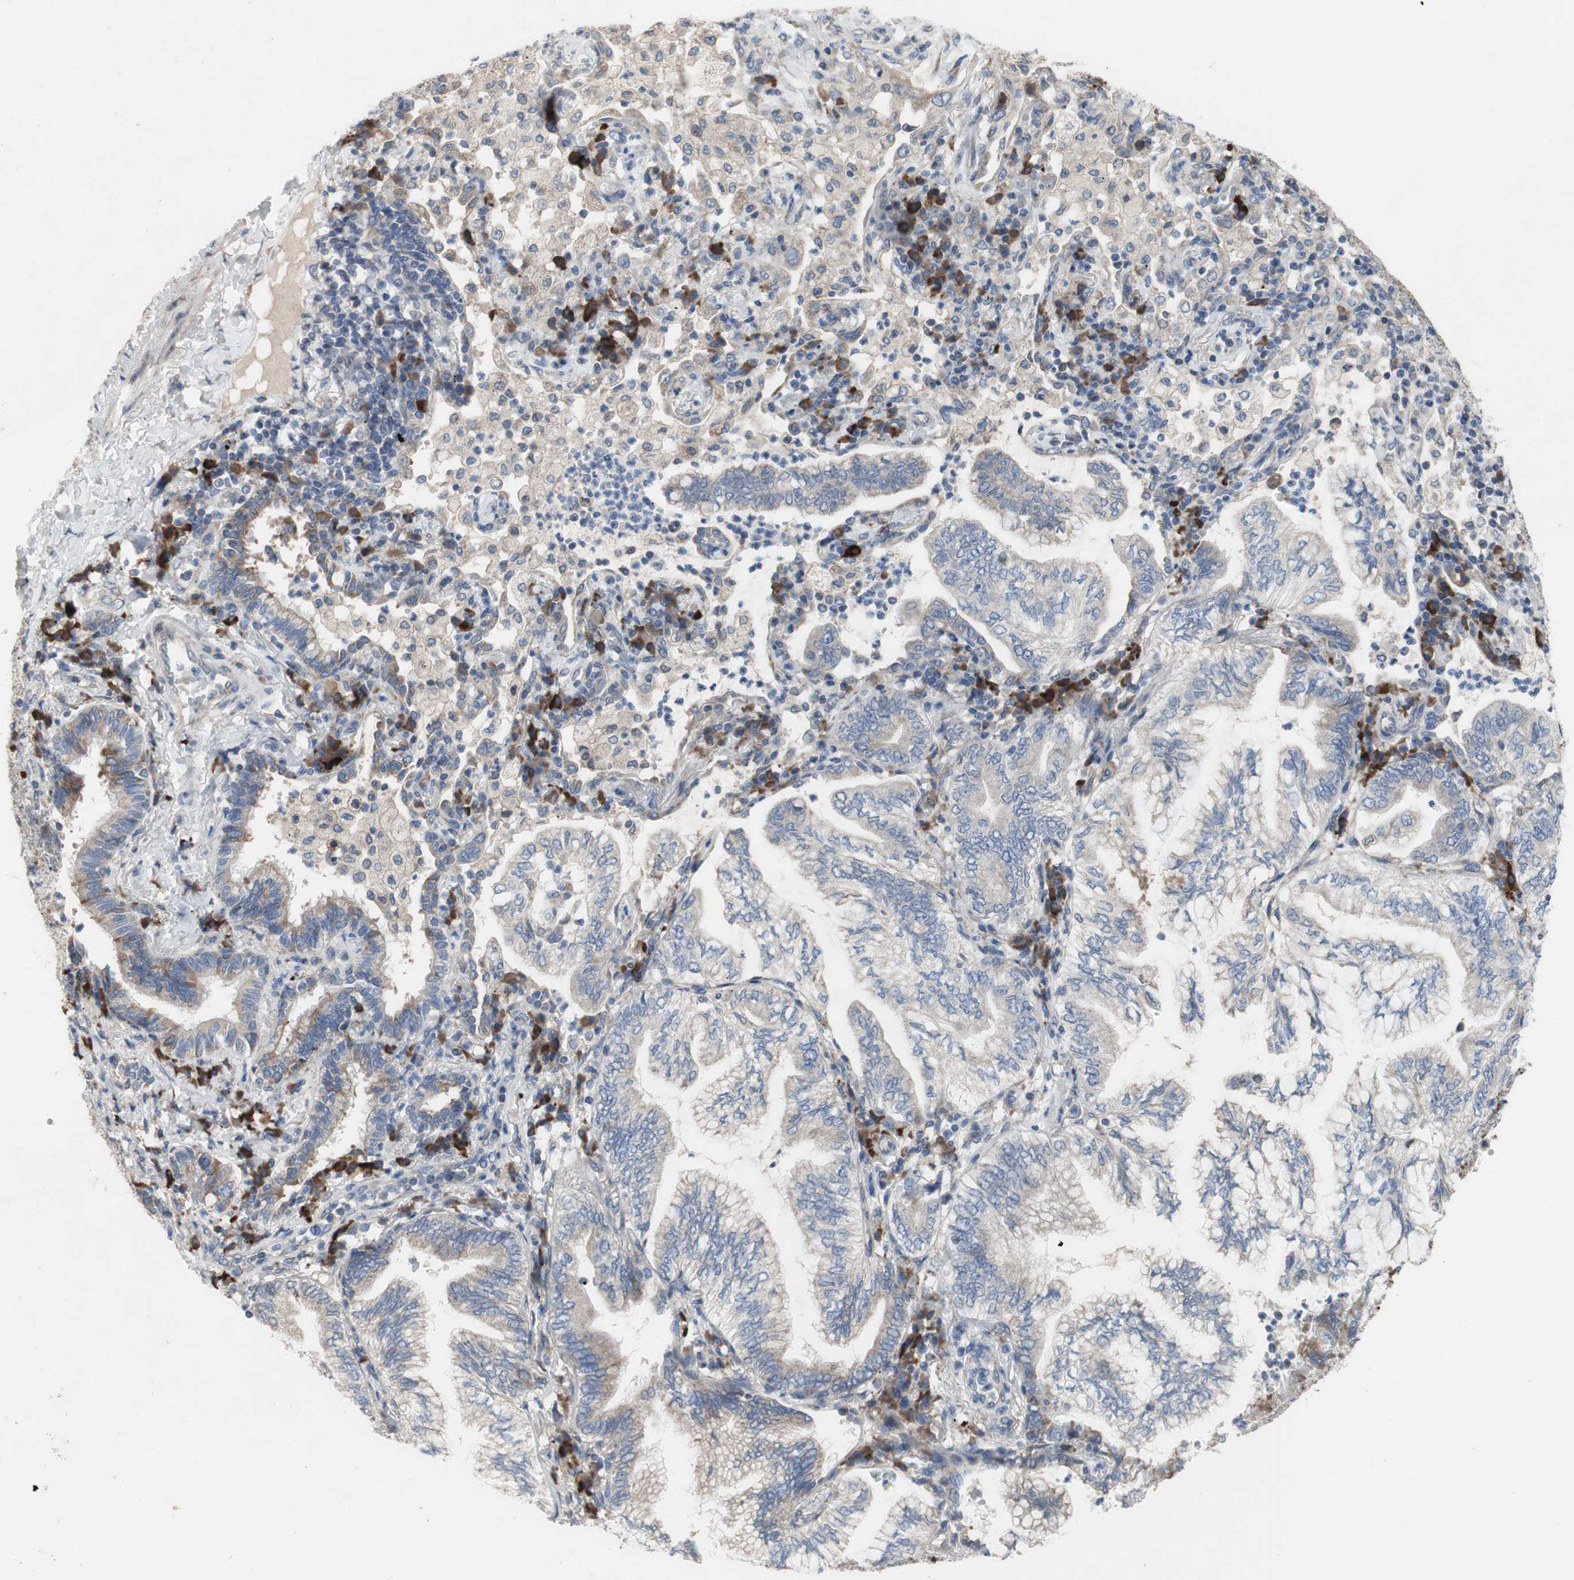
{"staining": {"intensity": "weak", "quantity": "25%-75%", "location": "cytoplasmic/membranous"}, "tissue": "lung cancer", "cell_type": "Tumor cells", "image_type": "cancer", "snomed": [{"axis": "morphology", "description": "Normal tissue, NOS"}, {"axis": "morphology", "description": "Adenocarcinoma, NOS"}, {"axis": "topography", "description": "Bronchus"}, {"axis": "topography", "description": "Lung"}], "caption": "Lung adenocarcinoma stained with immunohistochemistry (IHC) demonstrates weak cytoplasmic/membranous expression in about 25%-75% of tumor cells.", "gene": "TTC14", "patient": {"sex": "female", "age": 70}}